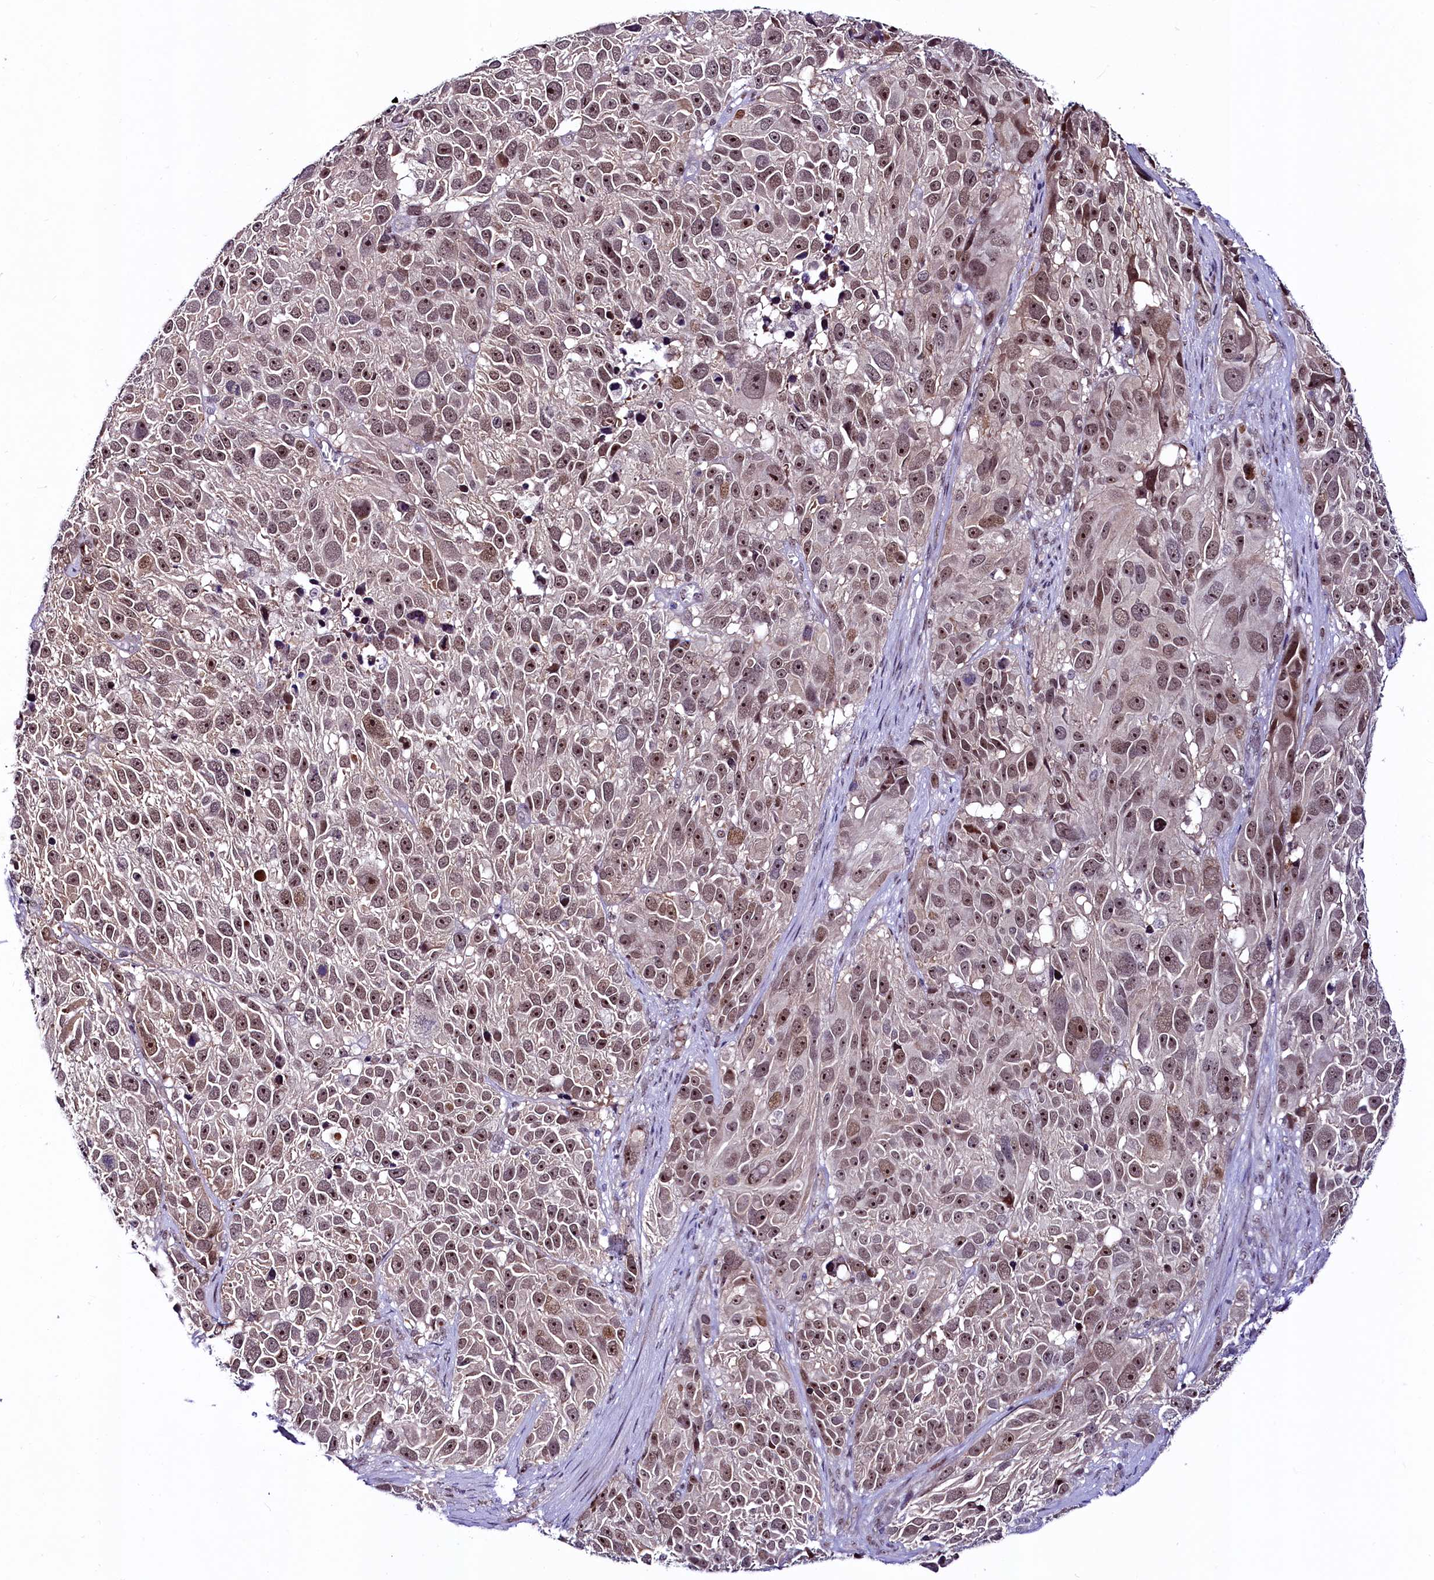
{"staining": {"intensity": "moderate", "quantity": ">75%", "location": "nuclear"}, "tissue": "melanoma", "cell_type": "Tumor cells", "image_type": "cancer", "snomed": [{"axis": "morphology", "description": "Malignant melanoma, NOS"}, {"axis": "topography", "description": "Skin"}], "caption": "The image exhibits a brown stain indicating the presence of a protein in the nuclear of tumor cells in melanoma.", "gene": "LEUTX", "patient": {"sex": "male", "age": 84}}